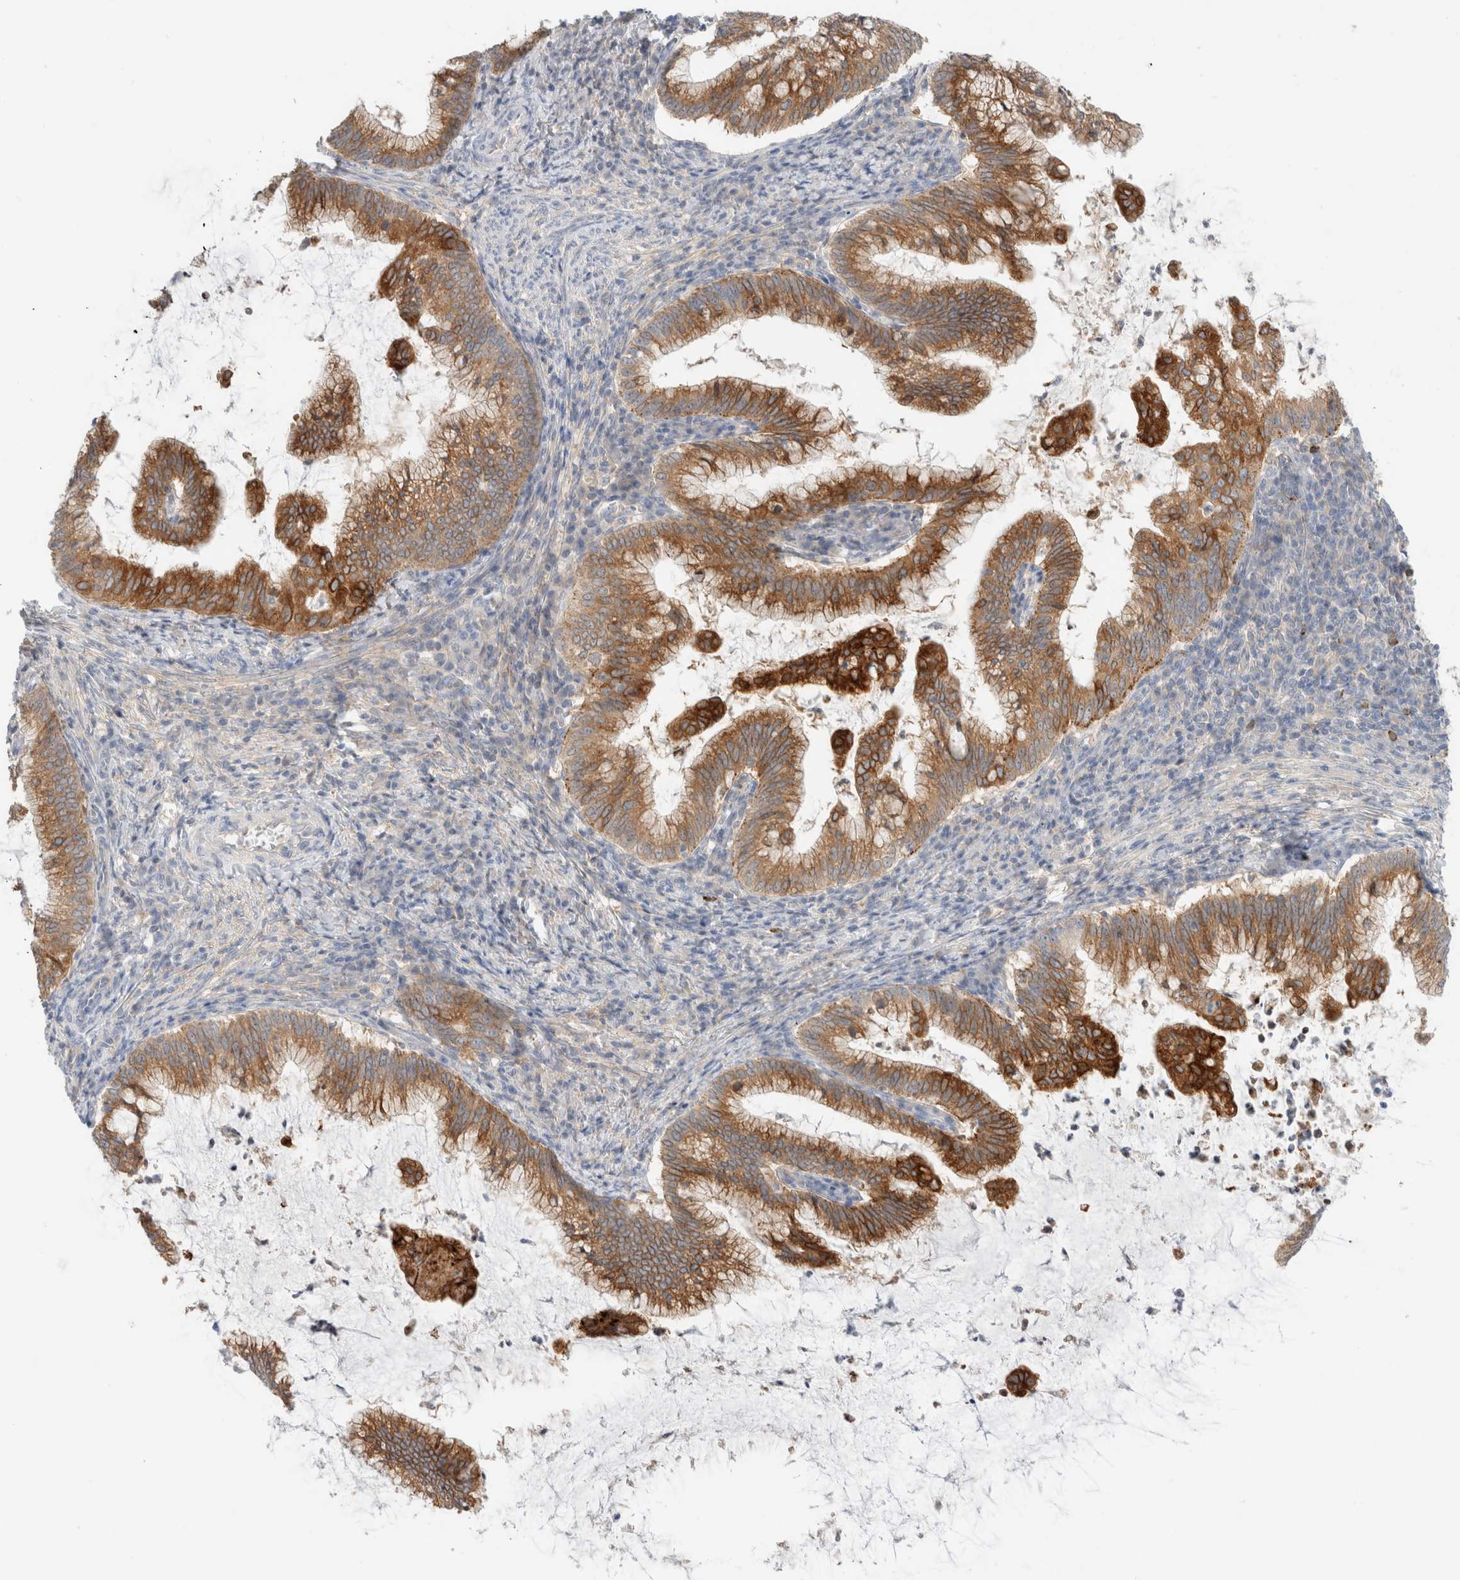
{"staining": {"intensity": "moderate", "quantity": ">75%", "location": "cytoplasmic/membranous"}, "tissue": "cervical cancer", "cell_type": "Tumor cells", "image_type": "cancer", "snomed": [{"axis": "morphology", "description": "Adenocarcinoma, NOS"}, {"axis": "topography", "description": "Cervix"}], "caption": "Human adenocarcinoma (cervical) stained with a brown dye shows moderate cytoplasmic/membranous positive positivity in approximately >75% of tumor cells.", "gene": "SDR16C5", "patient": {"sex": "female", "age": 36}}